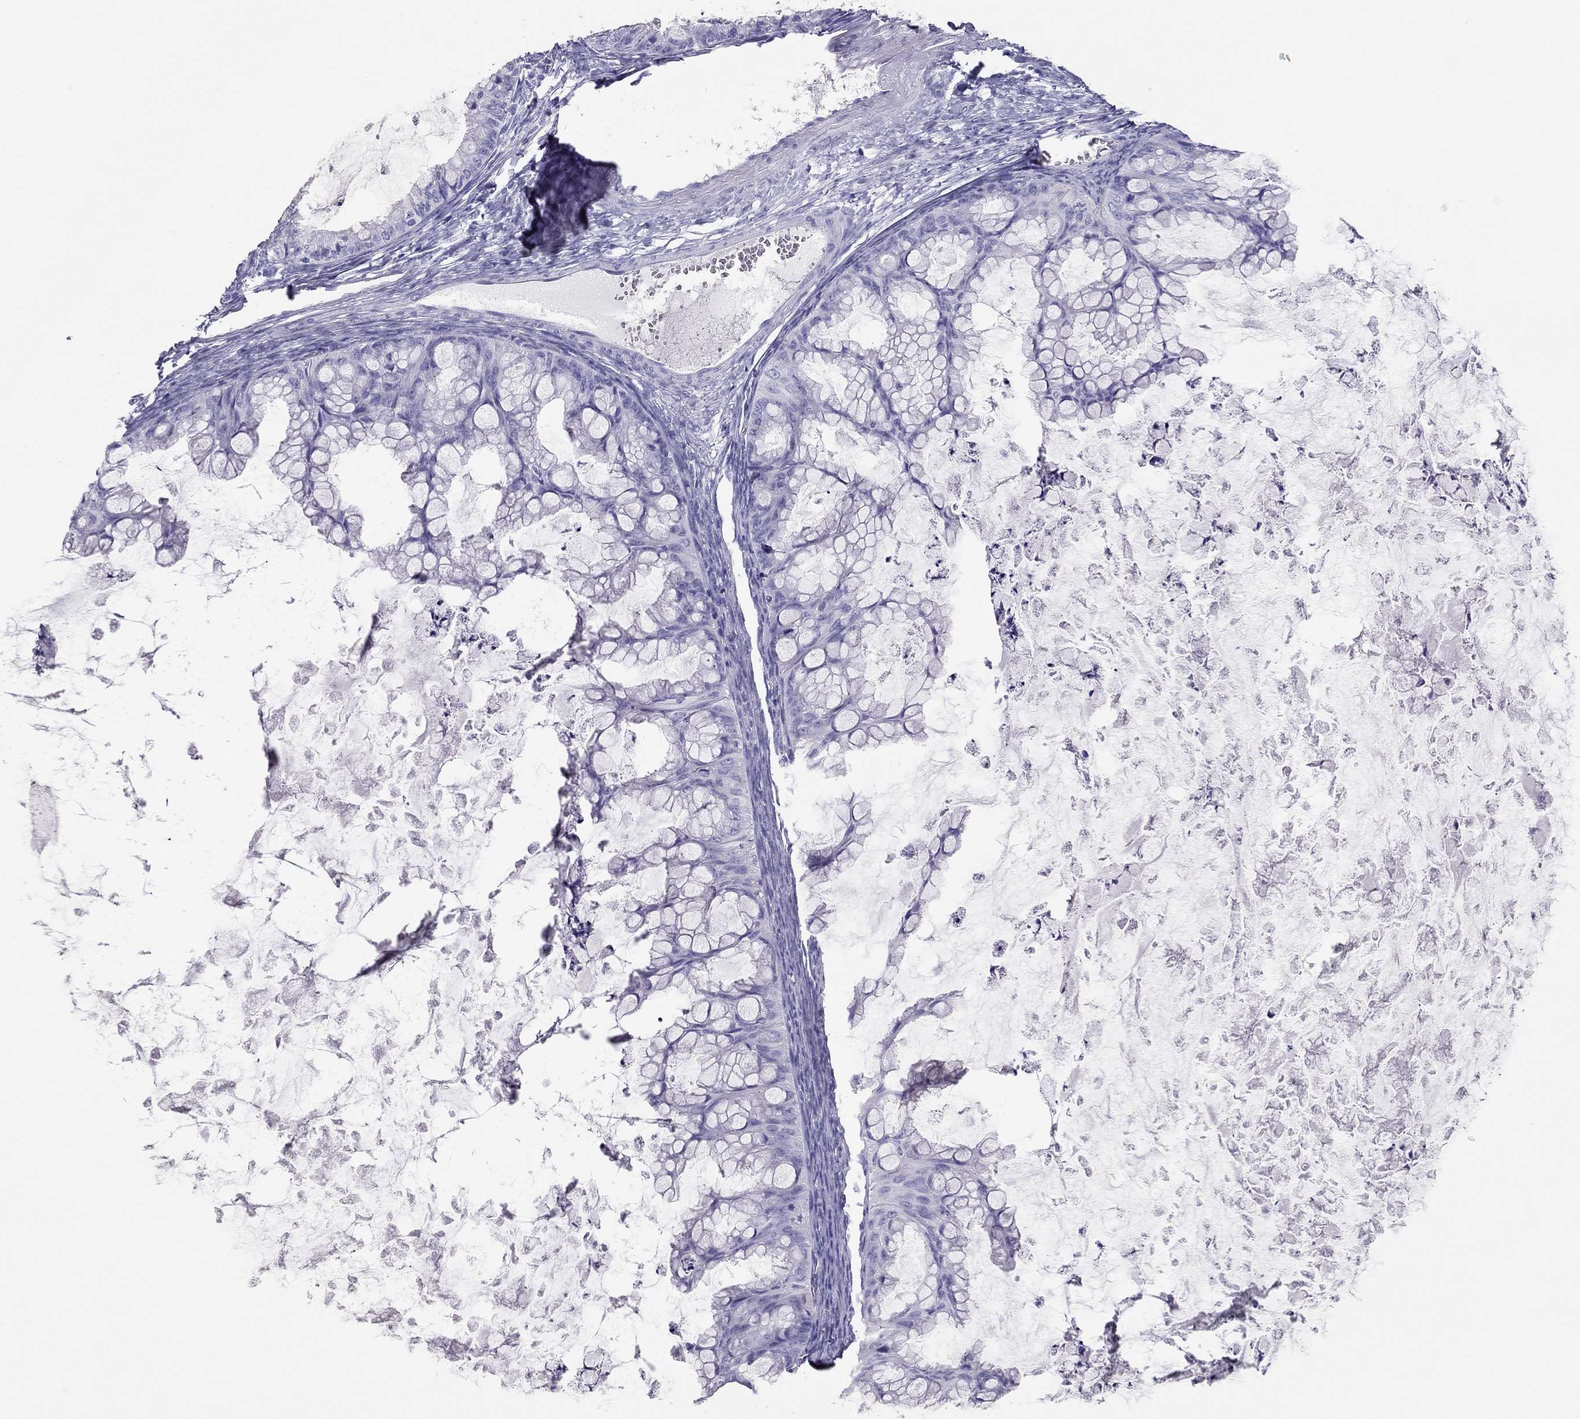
{"staining": {"intensity": "negative", "quantity": "none", "location": "none"}, "tissue": "ovarian cancer", "cell_type": "Tumor cells", "image_type": "cancer", "snomed": [{"axis": "morphology", "description": "Cystadenocarcinoma, mucinous, NOS"}, {"axis": "topography", "description": "Ovary"}], "caption": "An immunohistochemistry histopathology image of ovarian cancer is shown. There is no staining in tumor cells of ovarian cancer. The staining is performed using DAB brown chromogen with nuclei counter-stained in using hematoxylin.", "gene": "TSHB", "patient": {"sex": "female", "age": 35}}